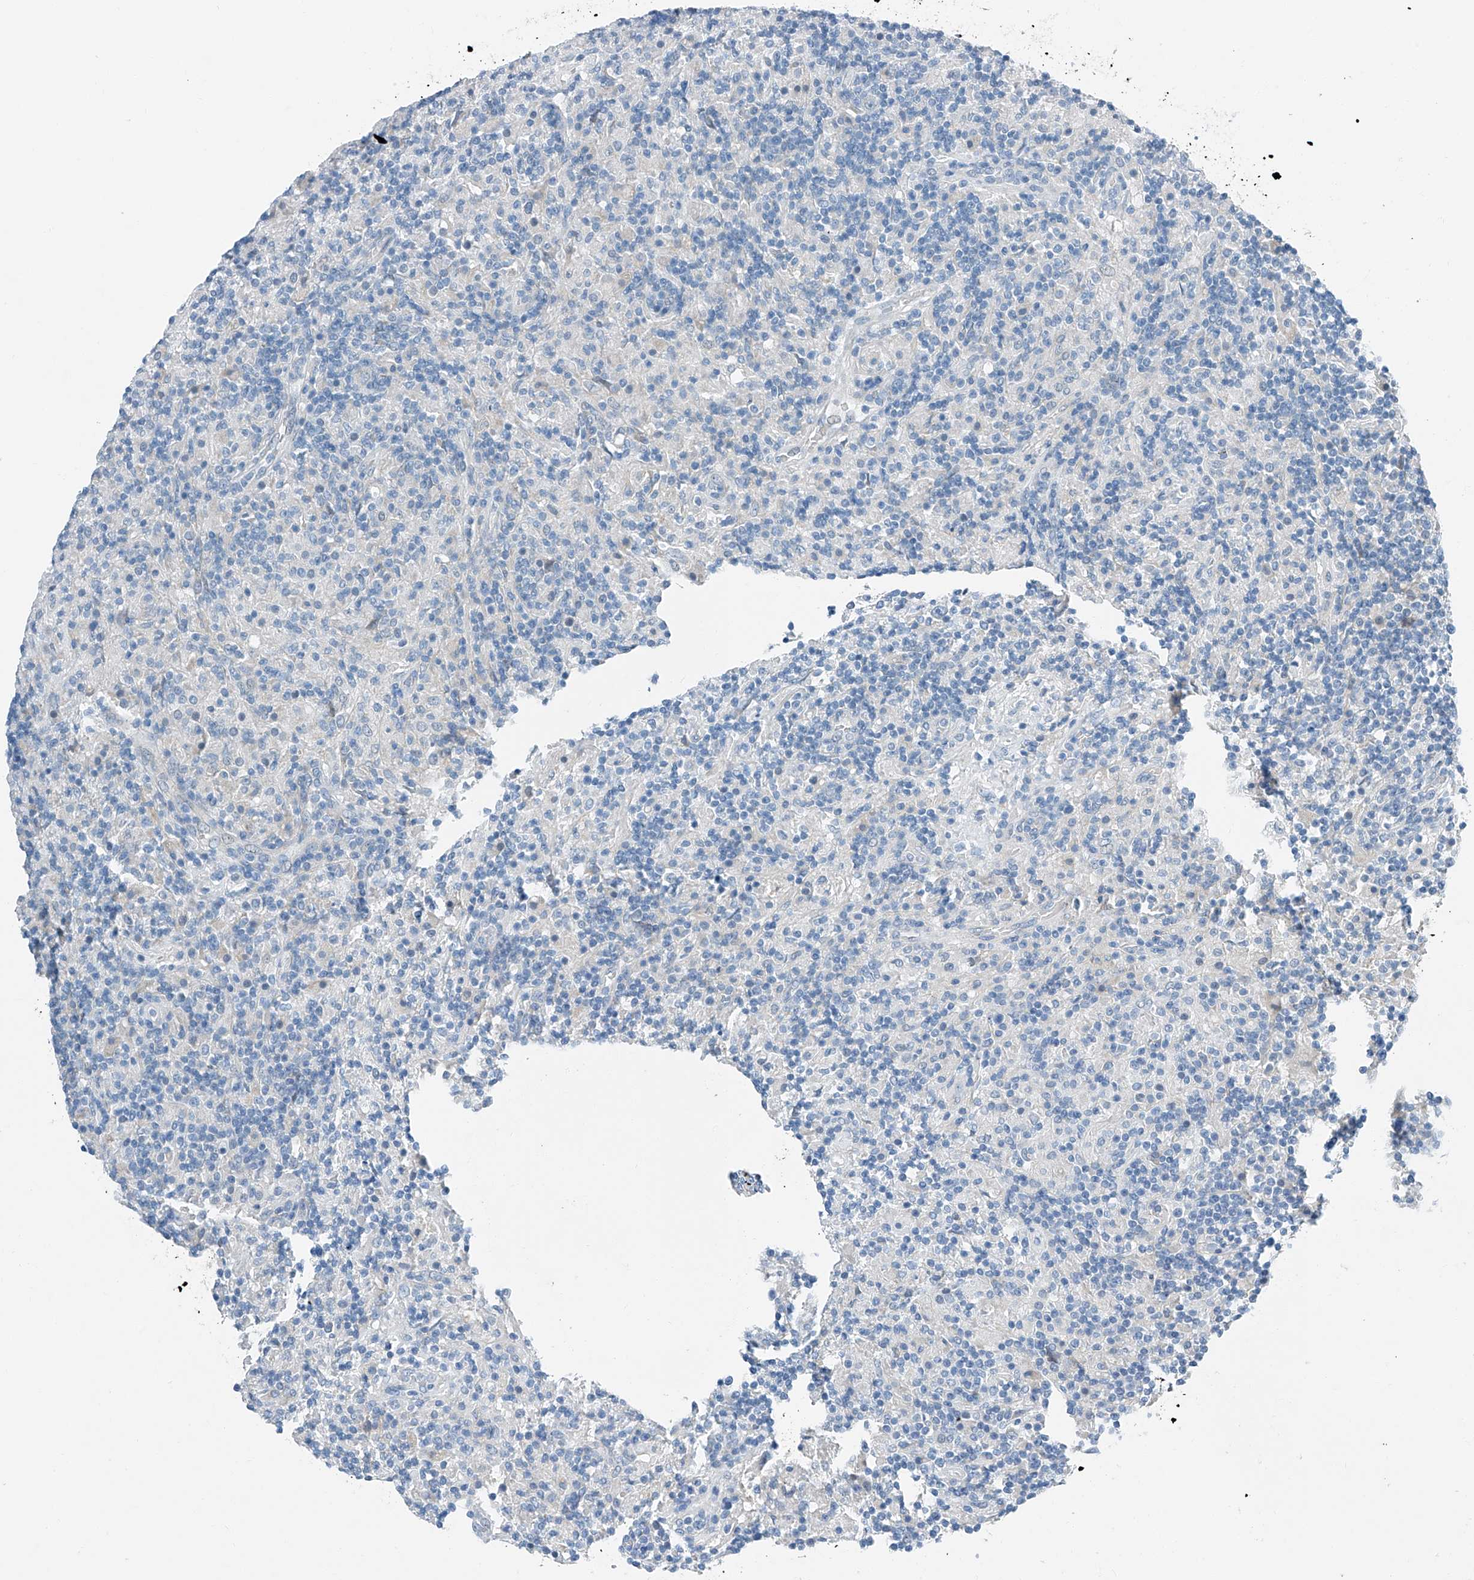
{"staining": {"intensity": "negative", "quantity": "none", "location": "none"}, "tissue": "lymphoma", "cell_type": "Tumor cells", "image_type": "cancer", "snomed": [{"axis": "morphology", "description": "Hodgkin's disease, NOS"}, {"axis": "topography", "description": "Lymph node"}], "caption": "This is a micrograph of immunohistochemistry staining of Hodgkin's disease, which shows no positivity in tumor cells. (Stains: DAB (3,3'-diaminobenzidine) immunohistochemistry with hematoxylin counter stain, Microscopy: brightfield microscopy at high magnification).", "gene": "MDGA1", "patient": {"sex": "male", "age": 70}}